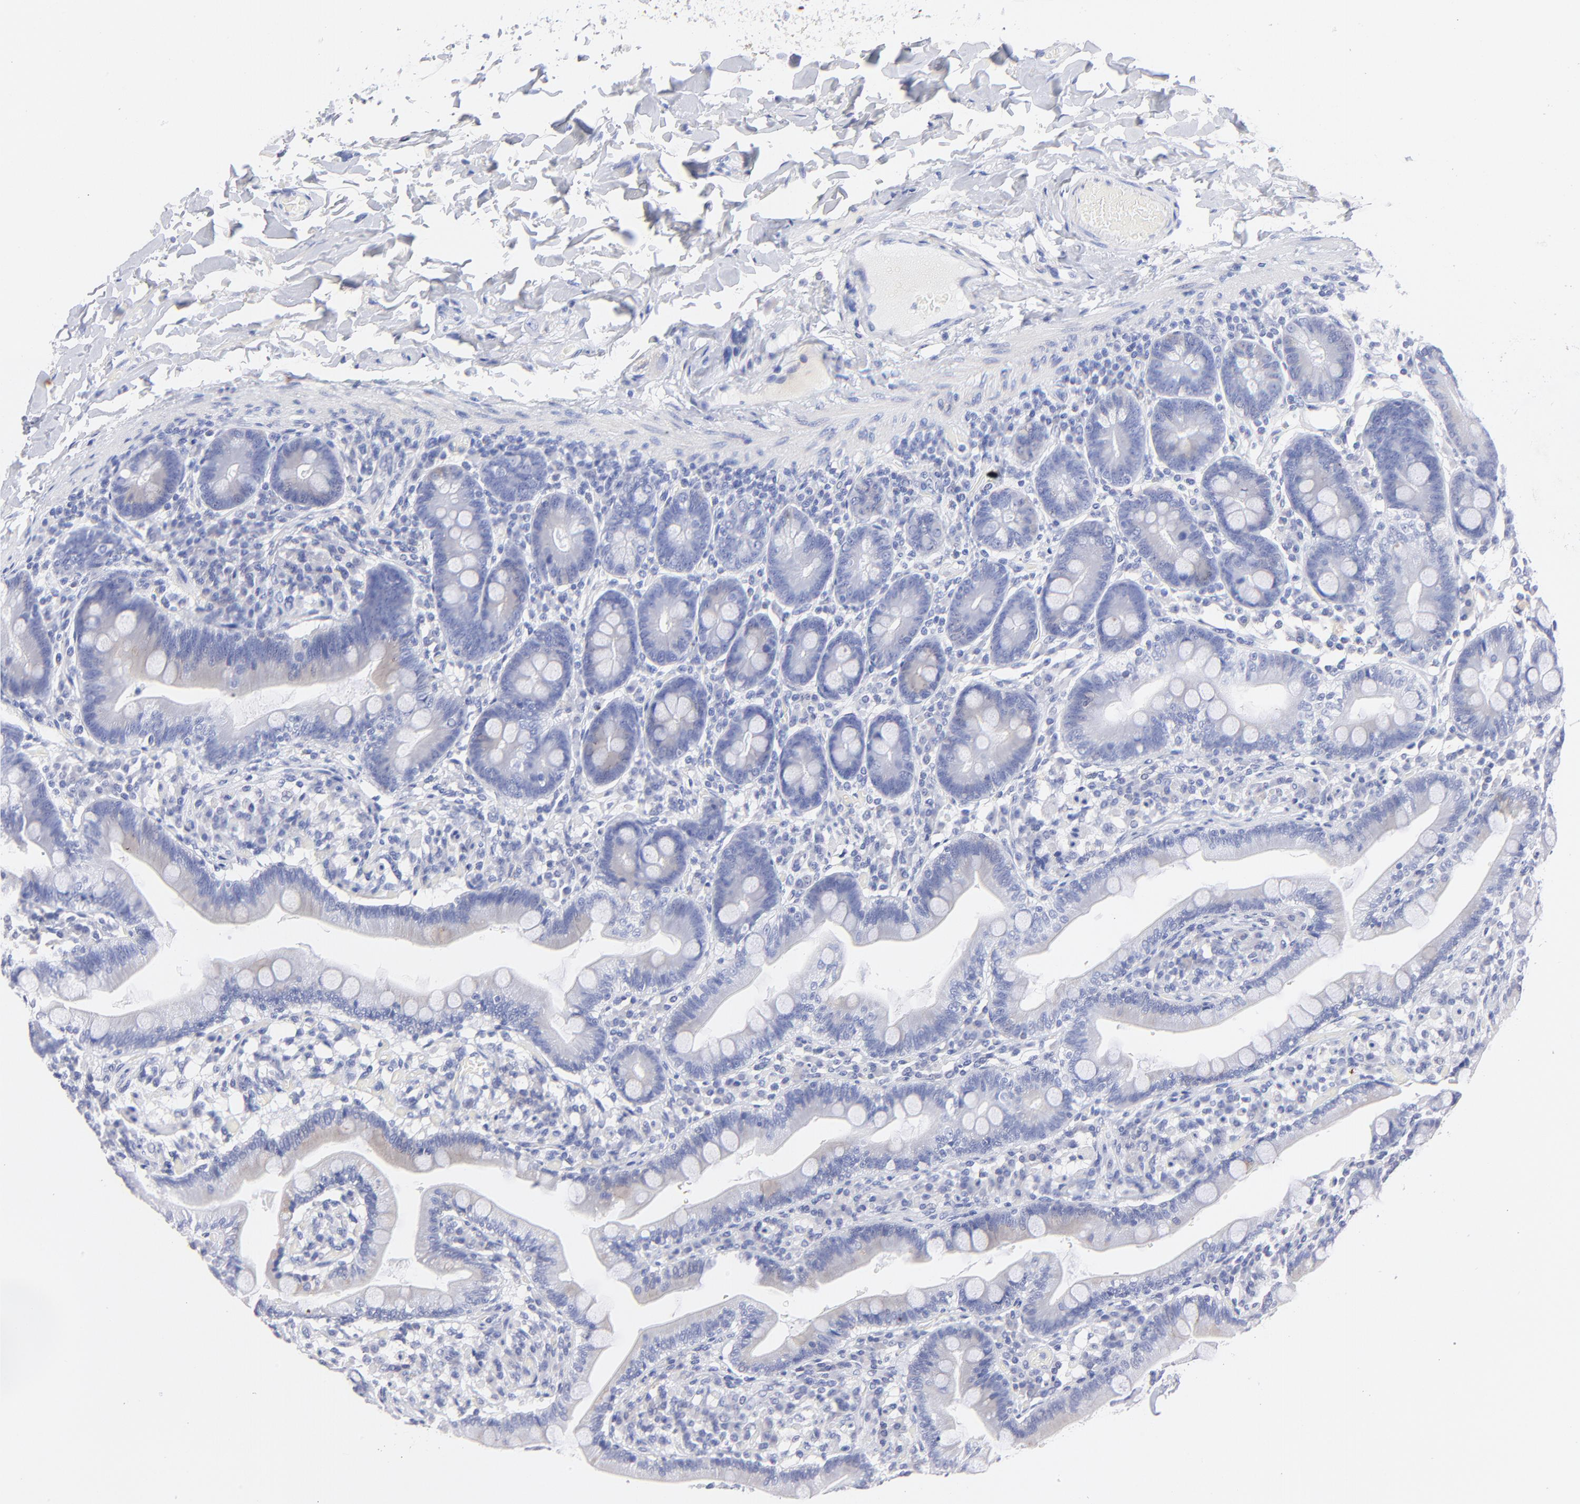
{"staining": {"intensity": "negative", "quantity": "none", "location": "none"}, "tissue": "duodenum", "cell_type": "Glandular cells", "image_type": "normal", "snomed": [{"axis": "morphology", "description": "Normal tissue, NOS"}, {"axis": "topography", "description": "Duodenum"}], "caption": "An immunohistochemistry (IHC) micrograph of unremarkable duodenum is shown. There is no staining in glandular cells of duodenum.", "gene": "HORMAD2", "patient": {"sex": "male", "age": 66}}